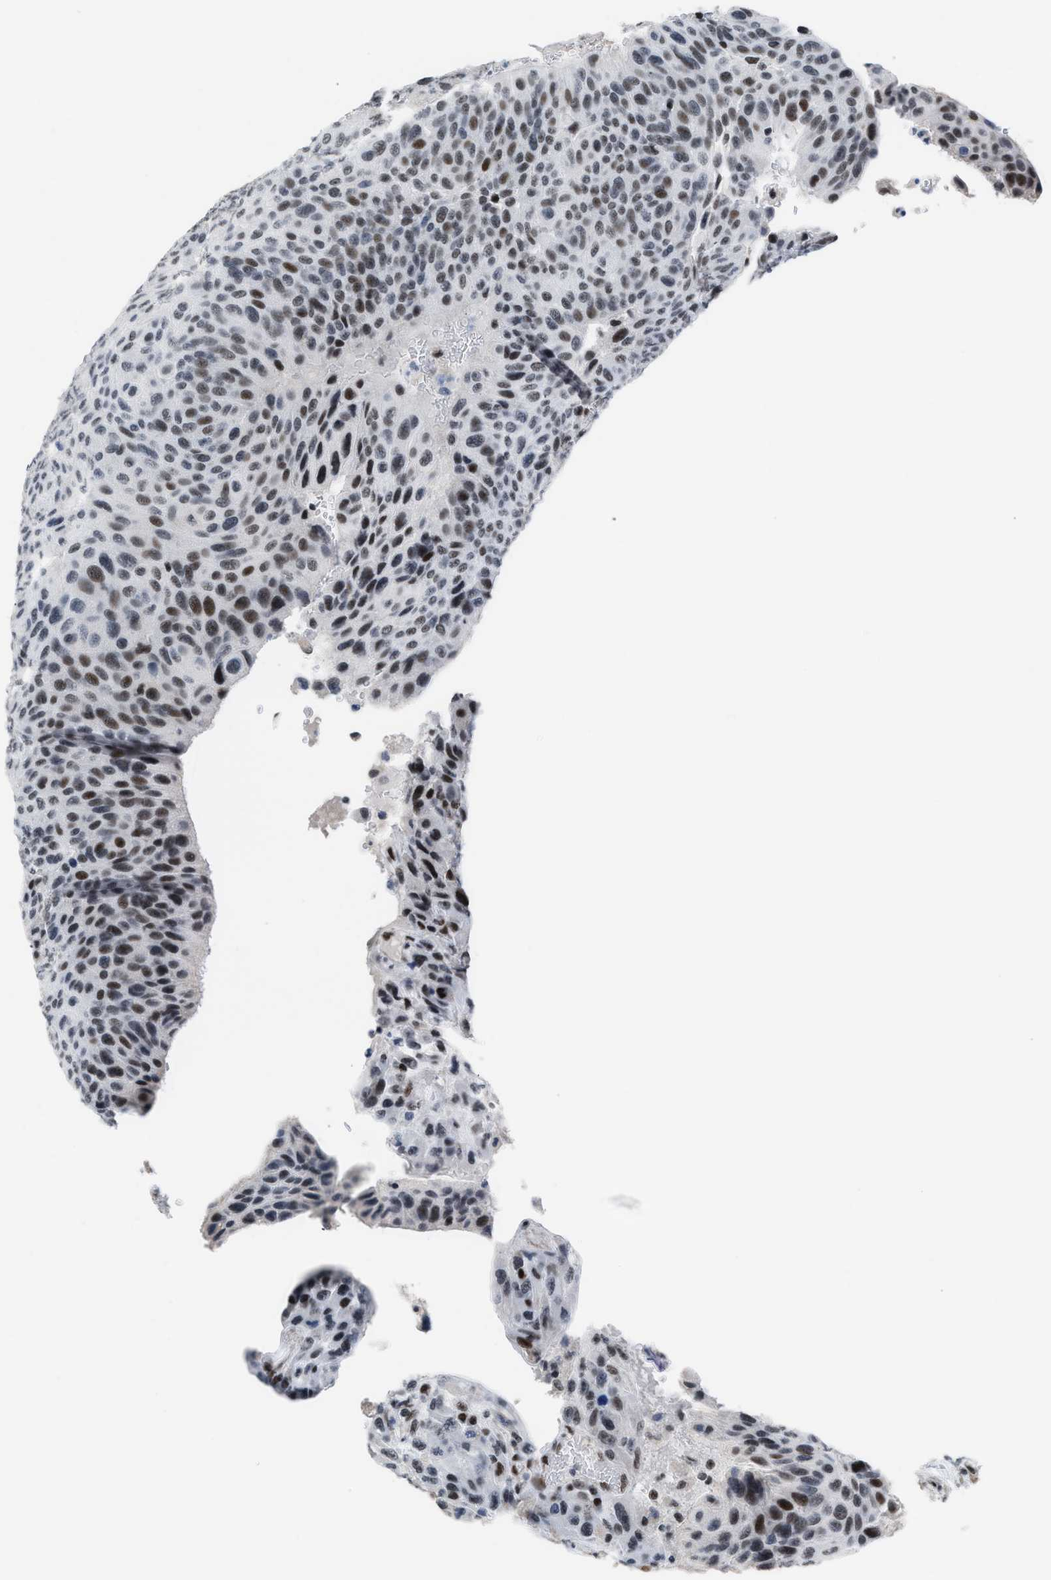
{"staining": {"intensity": "moderate", "quantity": ">75%", "location": "nuclear"}, "tissue": "urothelial cancer", "cell_type": "Tumor cells", "image_type": "cancer", "snomed": [{"axis": "morphology", "description": "Urothelial carcinoma, High grade"}, {"axis": "topography", "description": "Urinary bladder"}], "caption": "Tumor cells demonstrate medium levels of moderate nuclear positivity in approximately >75% of cells in human urothelial cancer. Immunohistochemistry stains the protein in brown and the nuclei are stained blue.", "gene": "TERF2IP", "patient": {"sex": "male", "age": 66}}